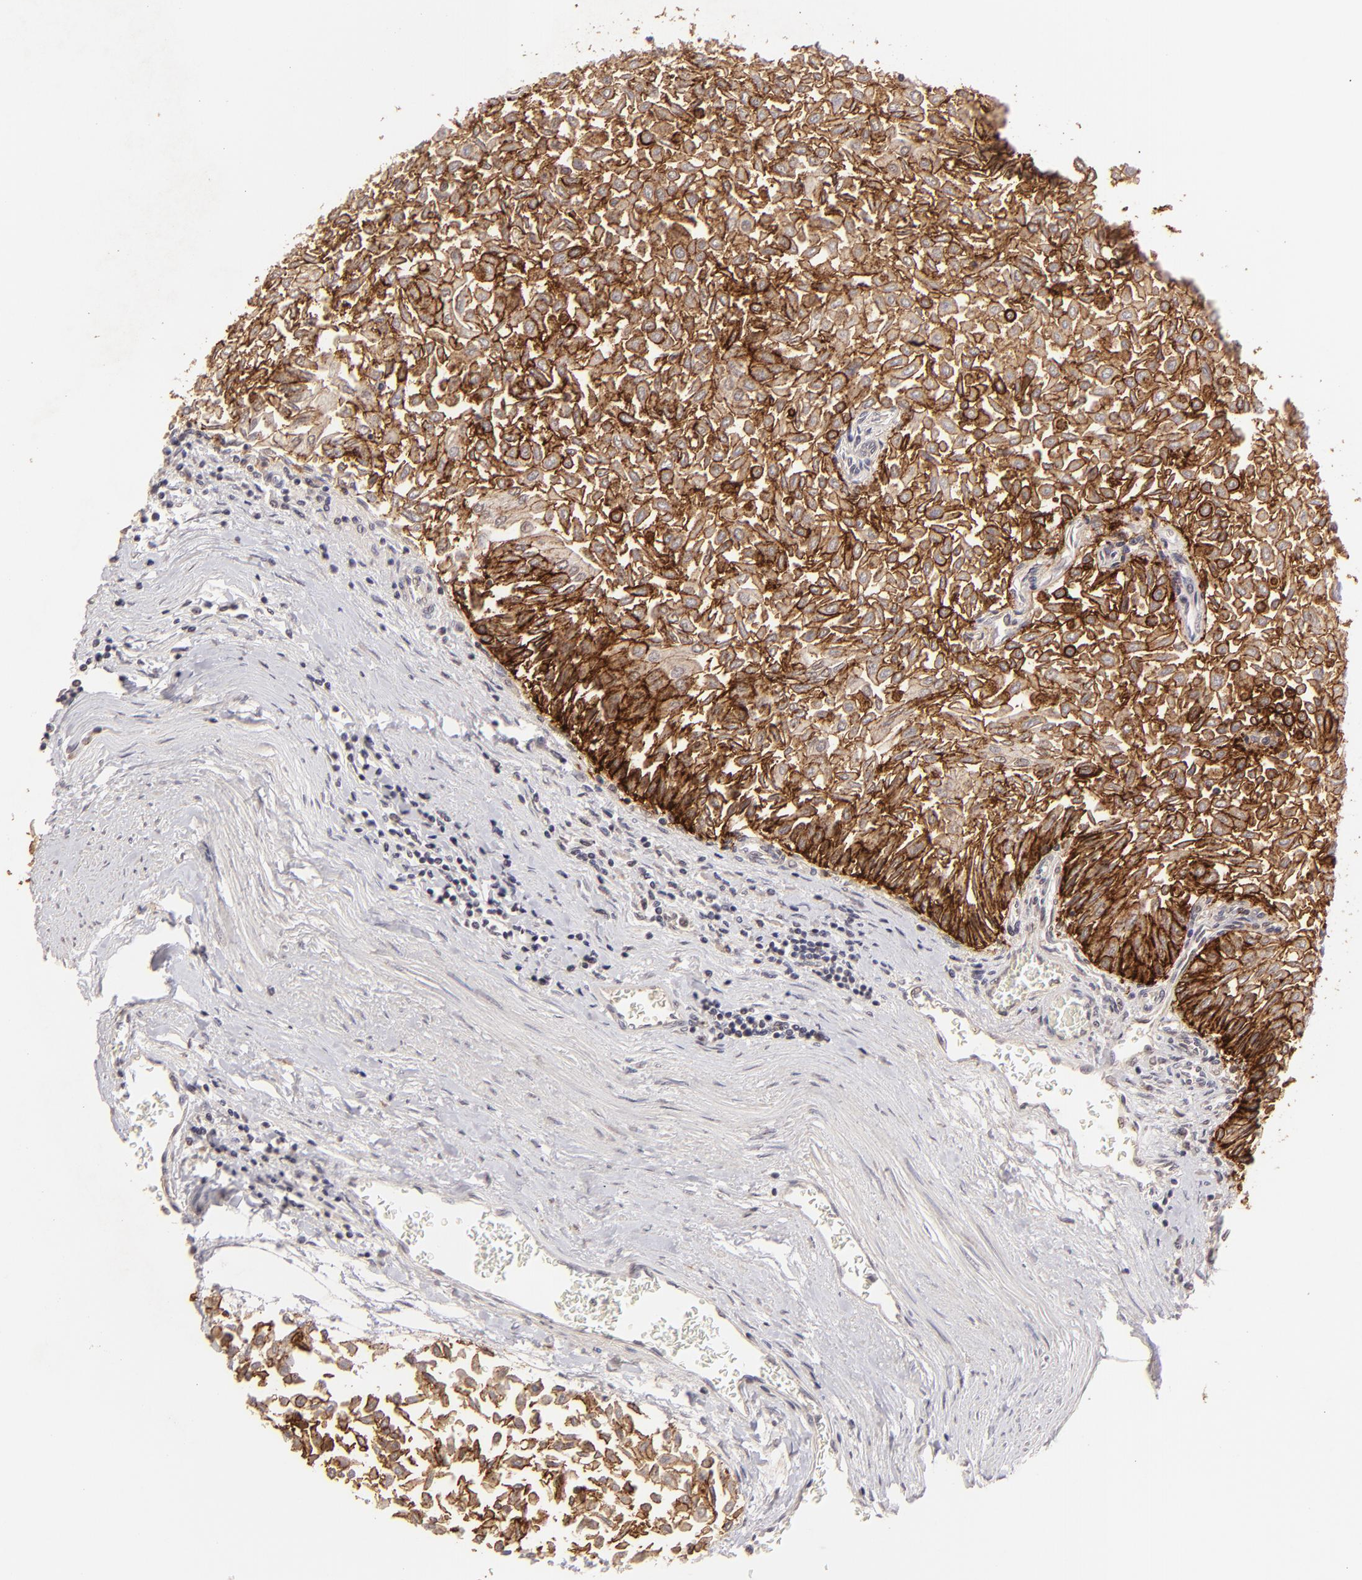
{"staining": {"intensity": "moderate", "quantity": ">75%", "location": "cytoplasmic/membranous"}, "tissue": "urothelial cancer", "cell_type": "Tumor cells", "image_type": "cancer", "snomed": [{"axis": "morphology", "description": "Urothelial carcinoma, Low grade"}, {"axis": "topography", "description": "Urinary bladder"}], "caption": "Protein expression analysis of urothelial cancer exhibits moderate cytoplasmic/membranous expression in about >75% of tumor cells.", "gene": "CLDN1", "patient": {"sex": "male", "age": 64}}